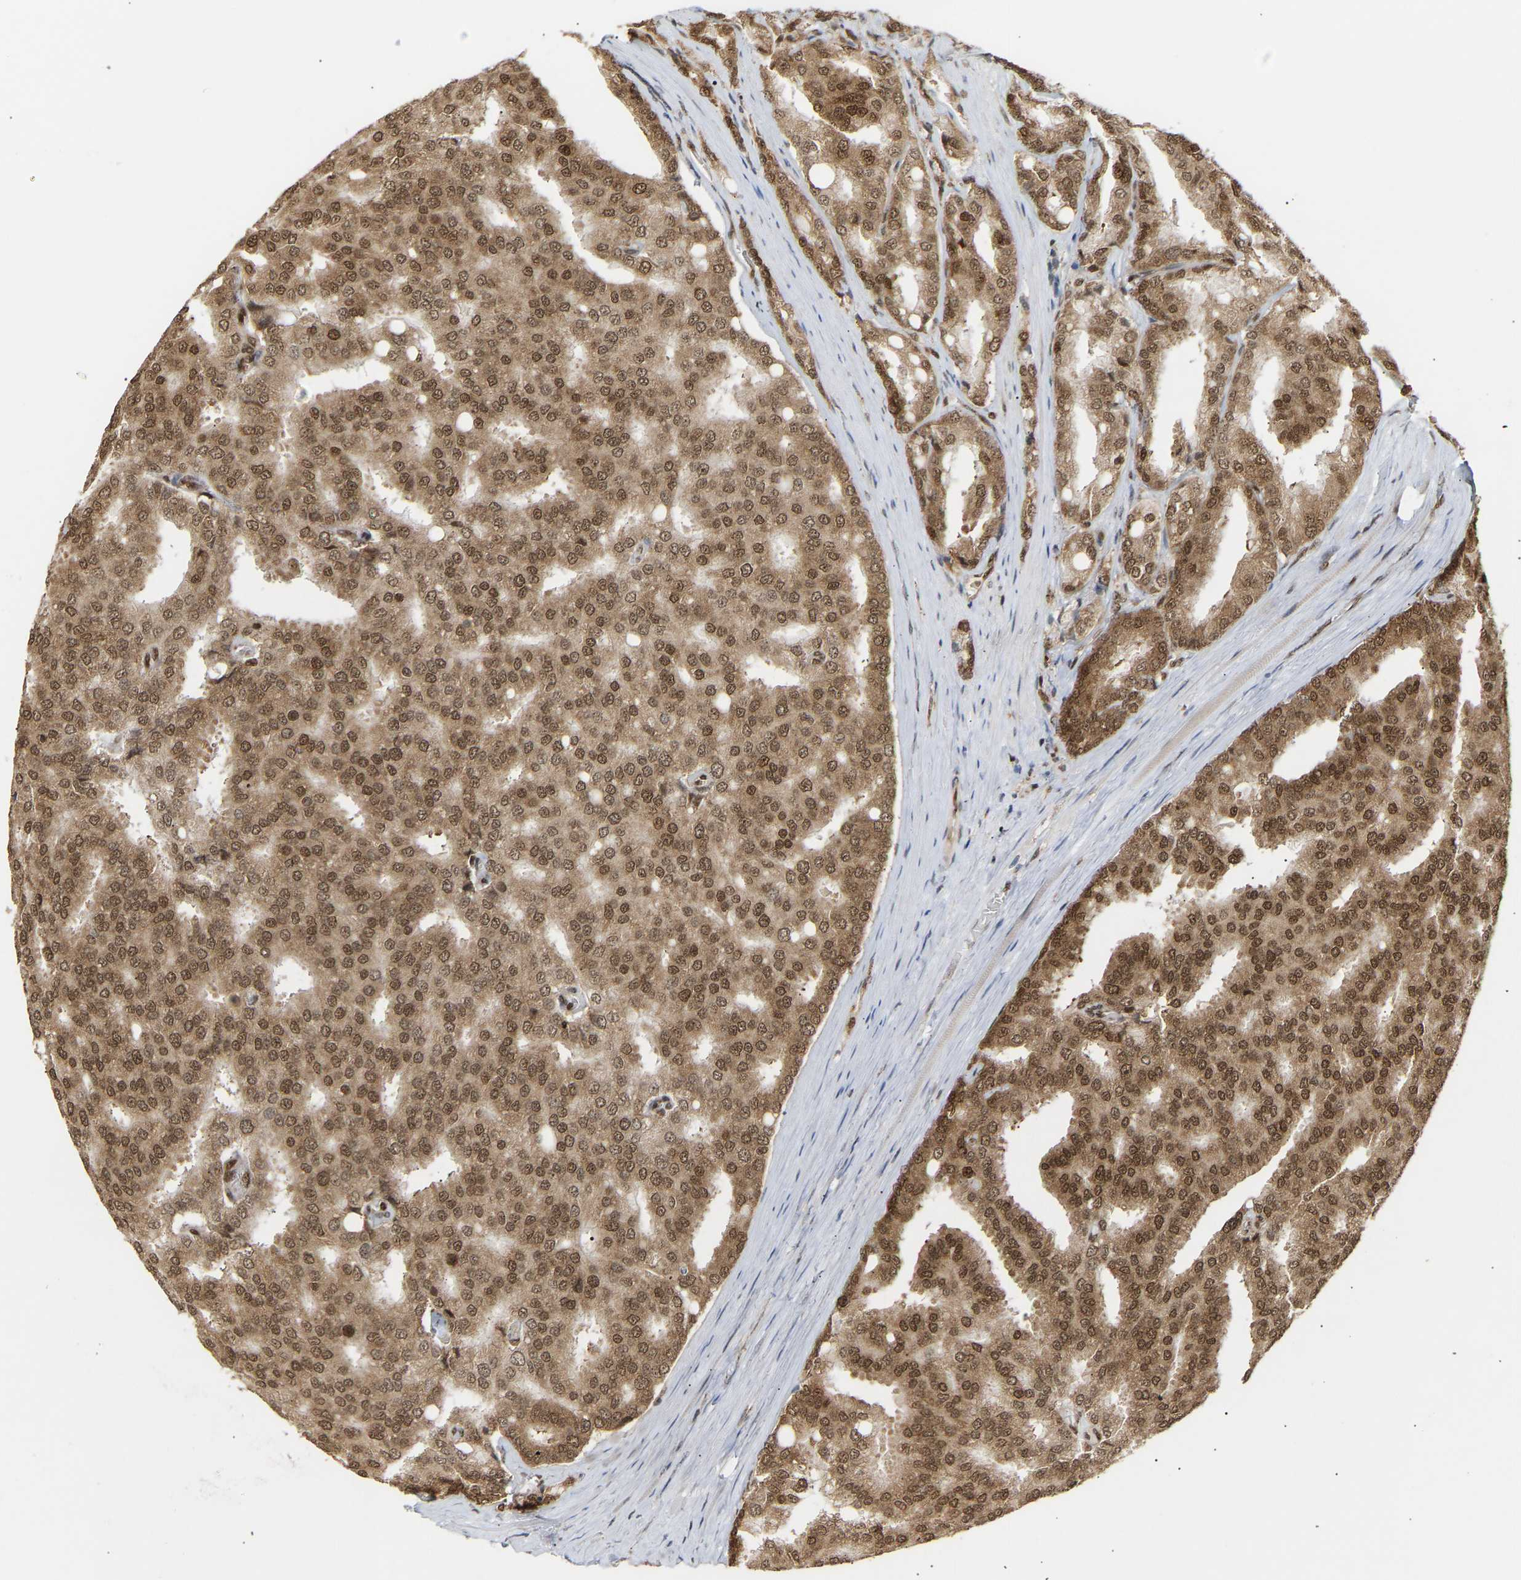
{"staining": {"intensity": "moderate", "quantity": ">75%", "location": "cytoplasmic/membranous,nuclear"}, "tissue": "prostate cancer", "cell_type": "Tumor cells", "image_type": "cancer", "snomed": [{"axis": "morphology", "description": "Adenocarcinoma, High grade"}, {"axis": "topography", "description": "Prostate"}], "caption": "Brown immunohistochemical staining in prostate high-grade adenocarcinoma exhibits moderate cytoplasmic/membranous and nuclear staining in about >75% of tumor cells.", "gene": "ALYREF", "patient": {"sex": "male", "age": 50}}